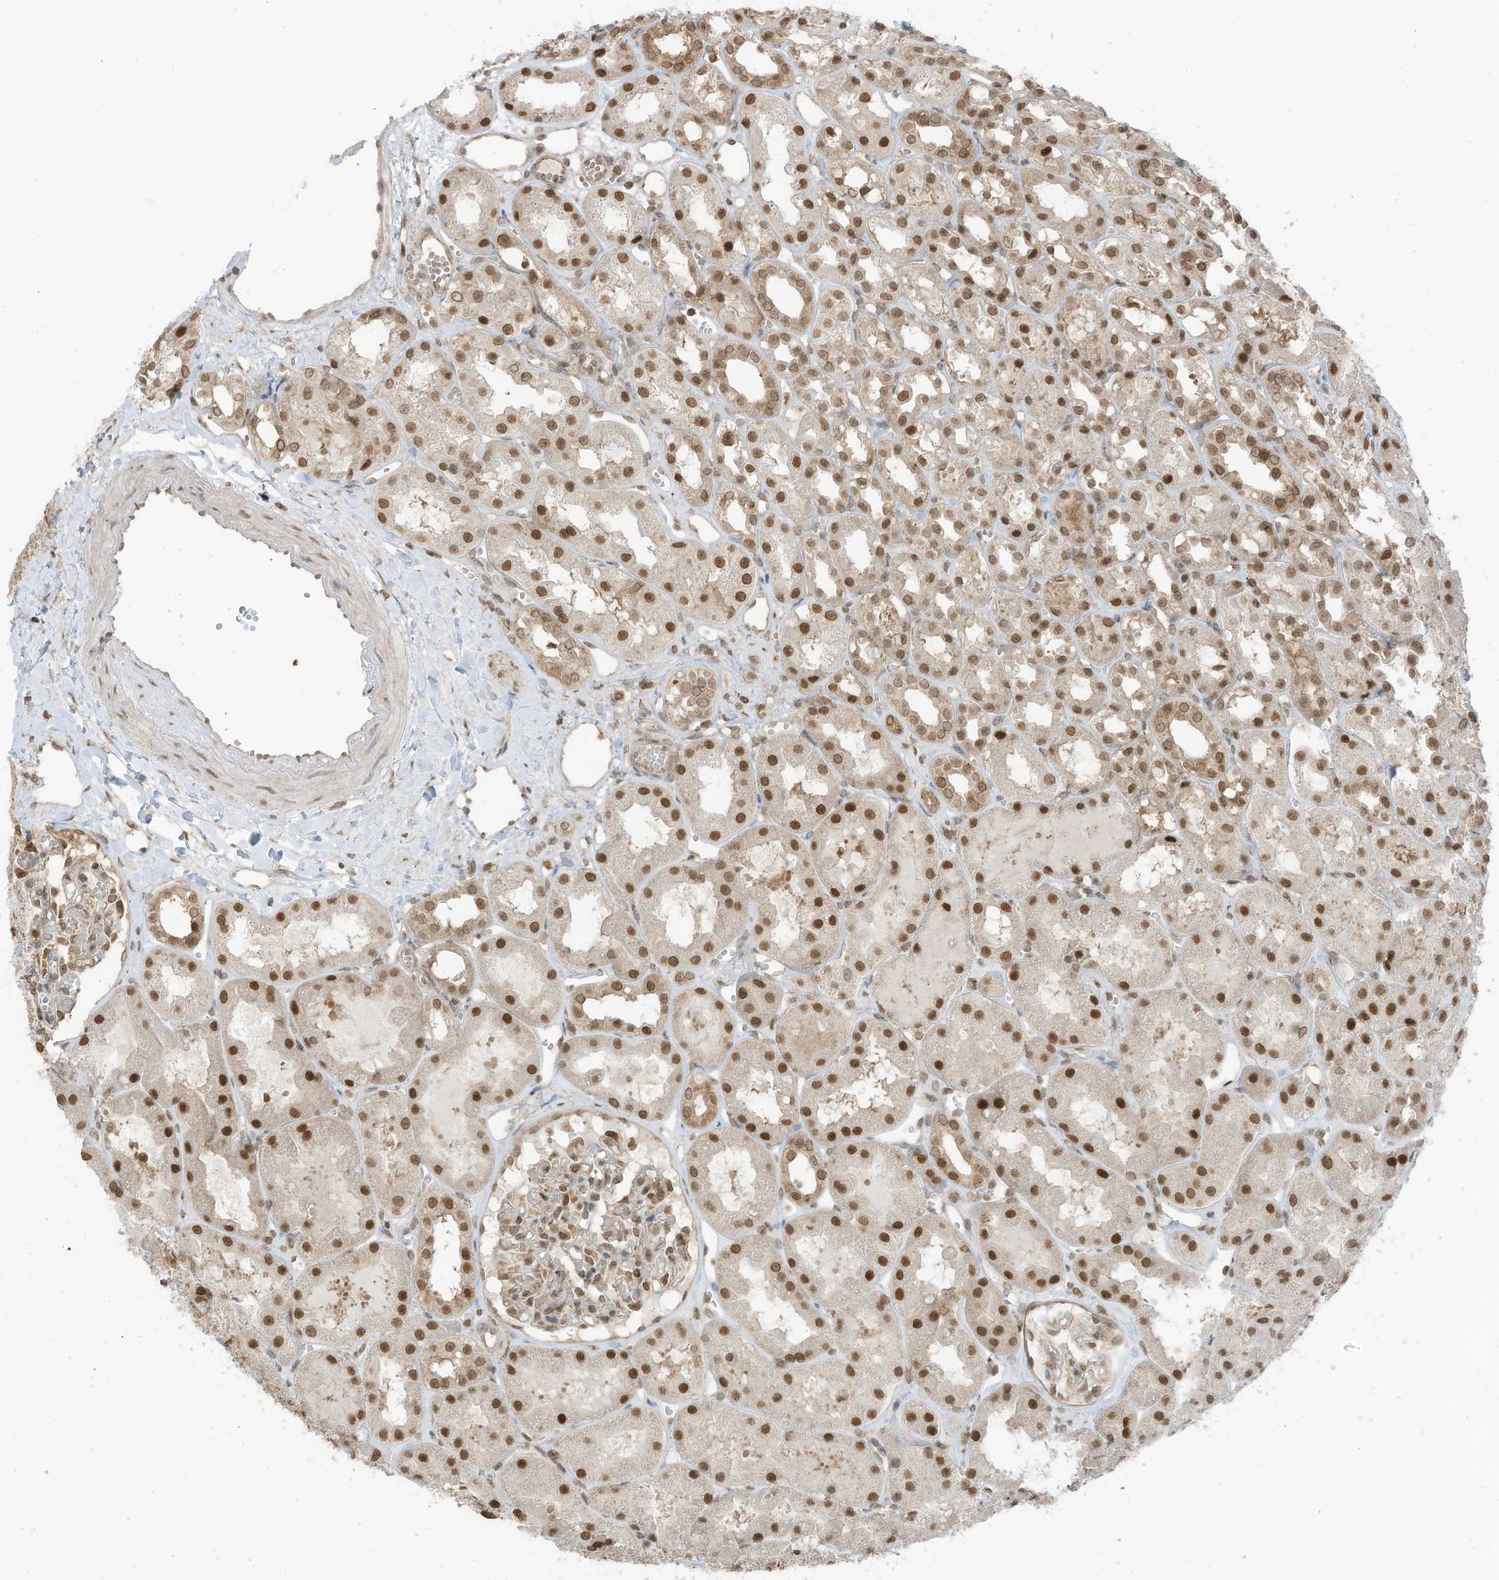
{"staining": {"intensity": "strong", "quantity": "25%-75%", "location": "nuclear"}, "tissue": "kidney", "cell_type": "Cells in glomeruli", "image_type": "normal", "snomed": [{"axis": "morphology", "description": "Normal tissue, NOS"}, {"axis": "topography", "description": "Kidney"}], "caption": "The histopathology image reveals a brown stain indicating the presence of a protein in the nuclear of cells in glomeruli in kidney. Immunohistochemistry (ihc) stains the protein of interest in brown and the nuclei are stained blue.", "gene": "KPNB1", "patient": {"sex": "male", "age": 16}}